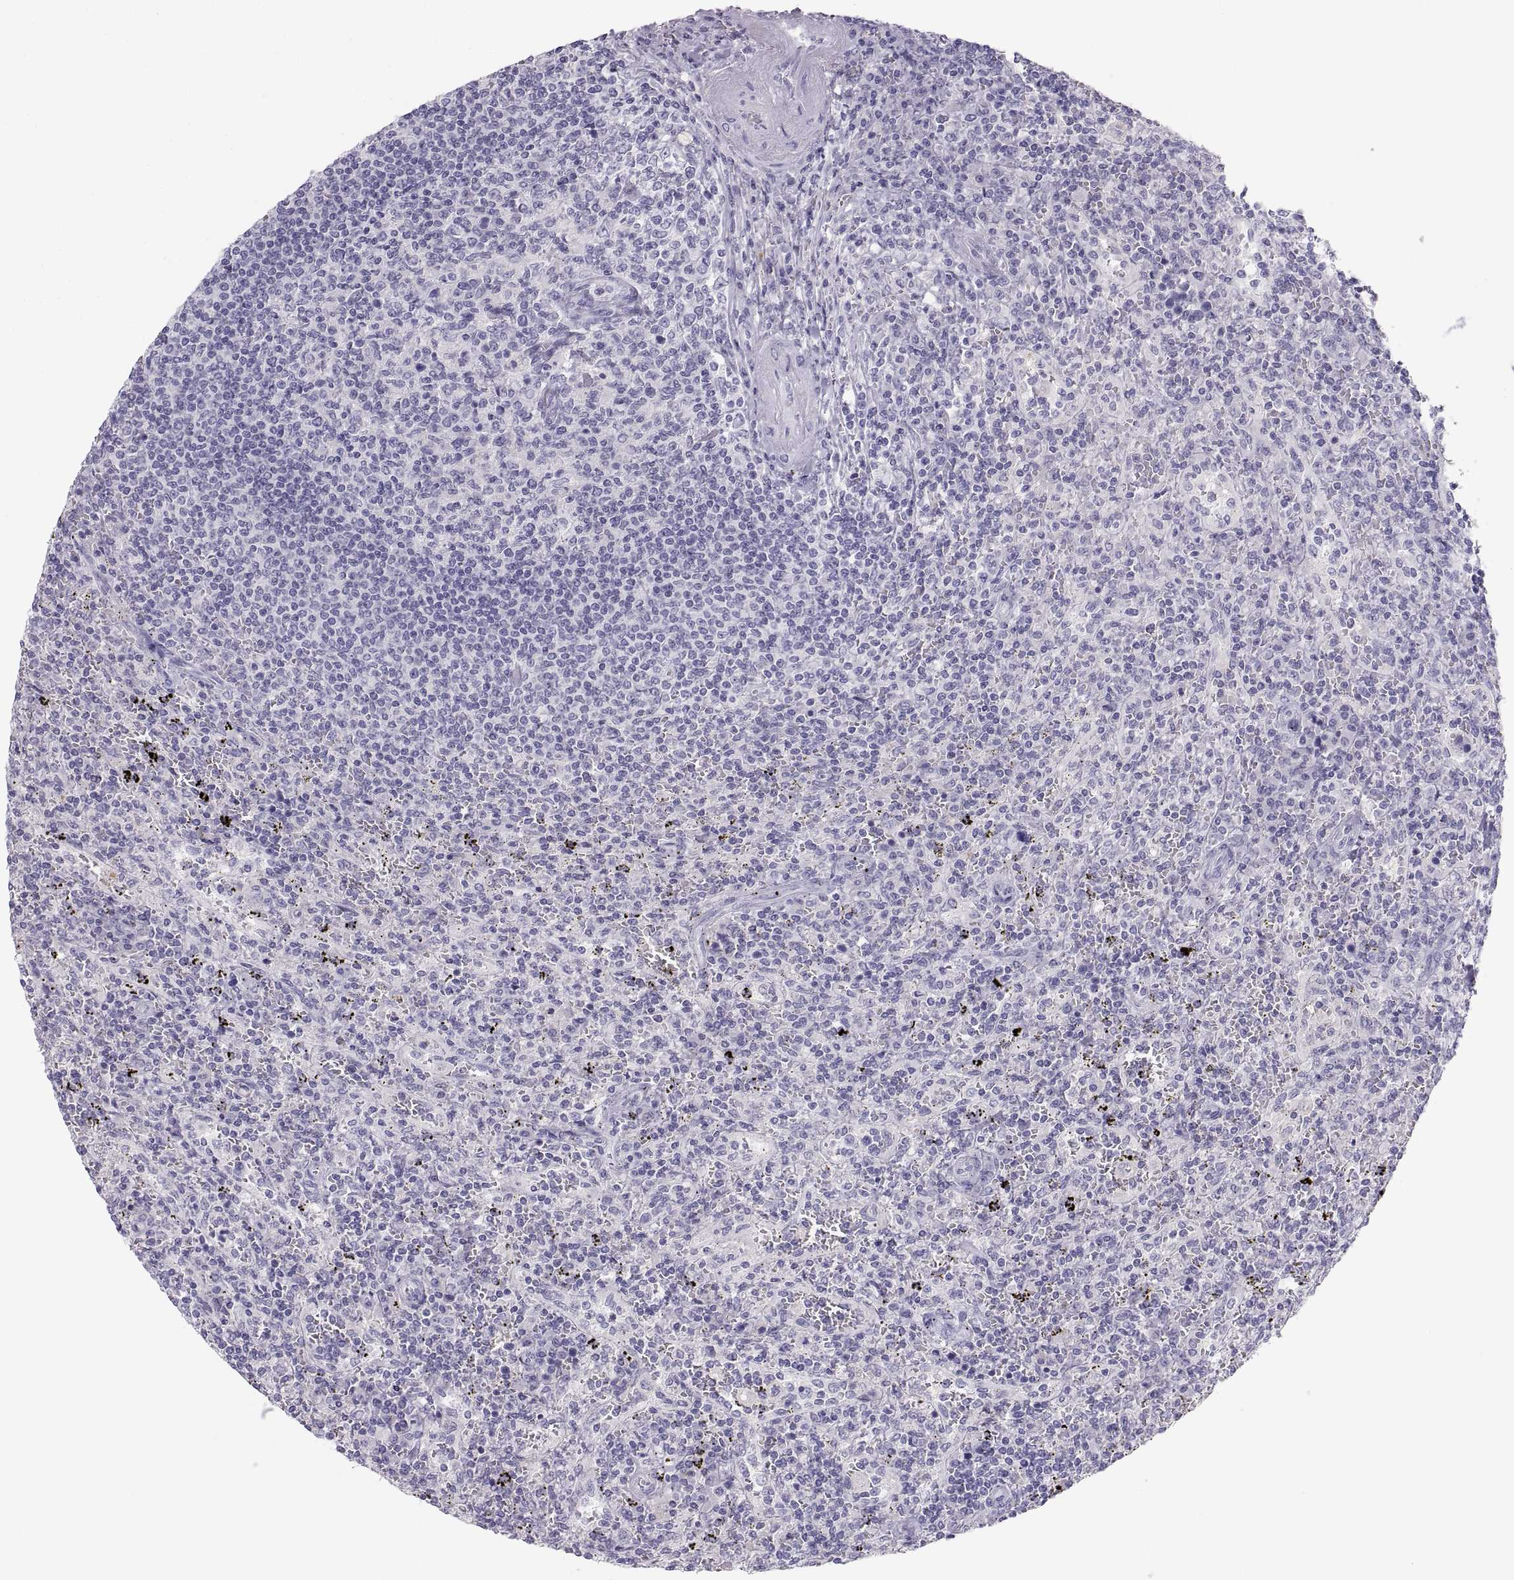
{"staining": {"intensity": "negative", "quantity": "none", "location": "none"}, "tissue": "lymphoma", "cell_type": "Tumor cells", "image_type": "cancer", "snomed": [{"axis": "morphology", "description": "Malignant lymphoma, non-Hodgkin's type, Low grade"}, {"axis": "topography", "description": "Spleen"}], "caption": "Lymphoma was stained to show a protein in brown. There is no significant staining in tumor cells. Brightfield microscopy of IHC stained with DAB (3,3'-diaminobenzidine) (brown) and hematoxylin (blue), captured at high magnification.", "gene": "MAGEB2", "patient": {"sex": "male", "age": 62}}